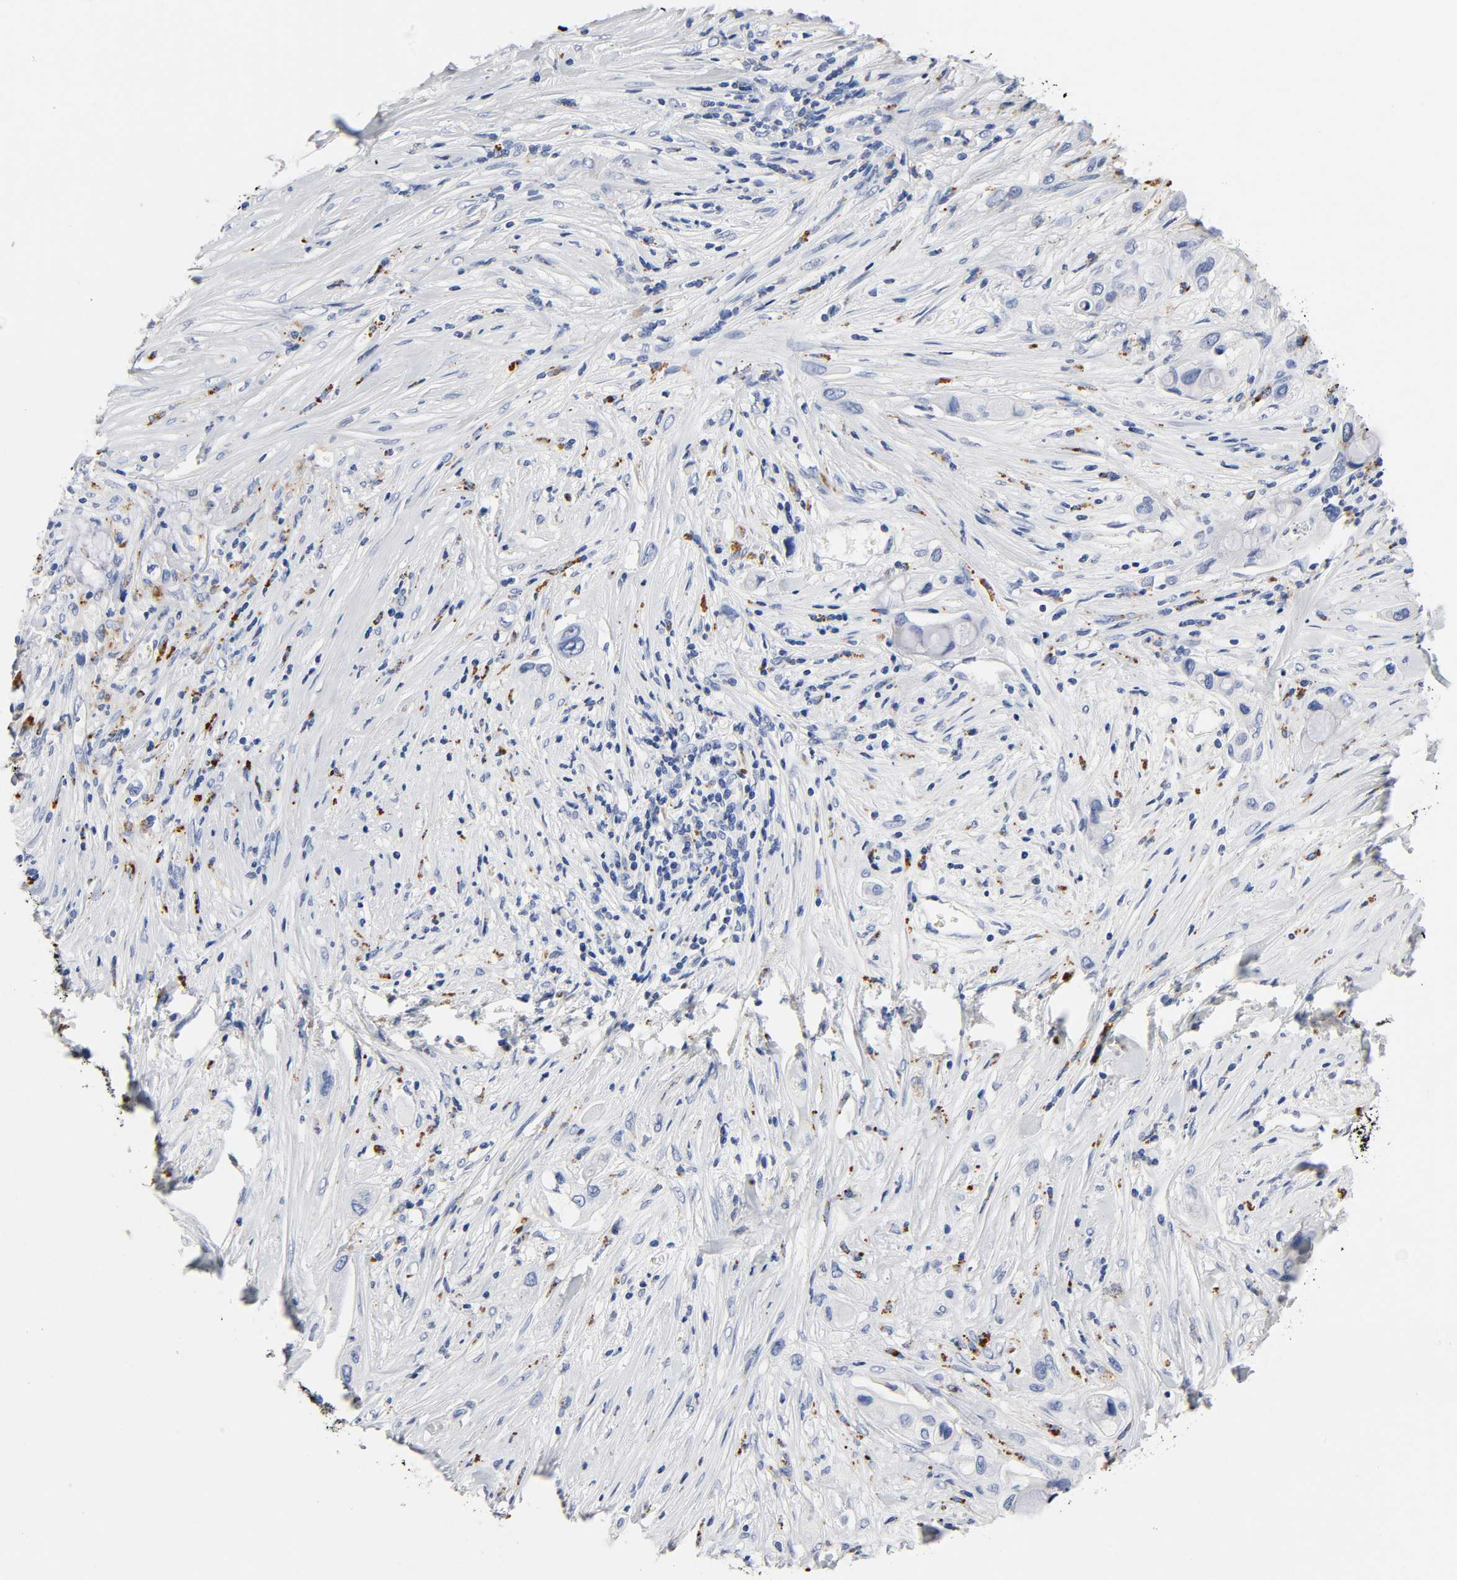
{"staining": {"intensity": "negative", "quantity": "none", "location": "none"}, "tissue": "pancreatic cancer", "cell_type": "Tumor cells", "image_type": "cancer", "snomed": [{"axis": "morphology", "description": "Adenocarcinoma, NOS"}, {"axis": "topography", "description": "Pancreas"}], "caption": "Tumor cells are negative for protein expression in human pancreatic cancer (adenocarcinoma).", "gene": "PLP1", "patient": {"sex": "female", "age": 59}}